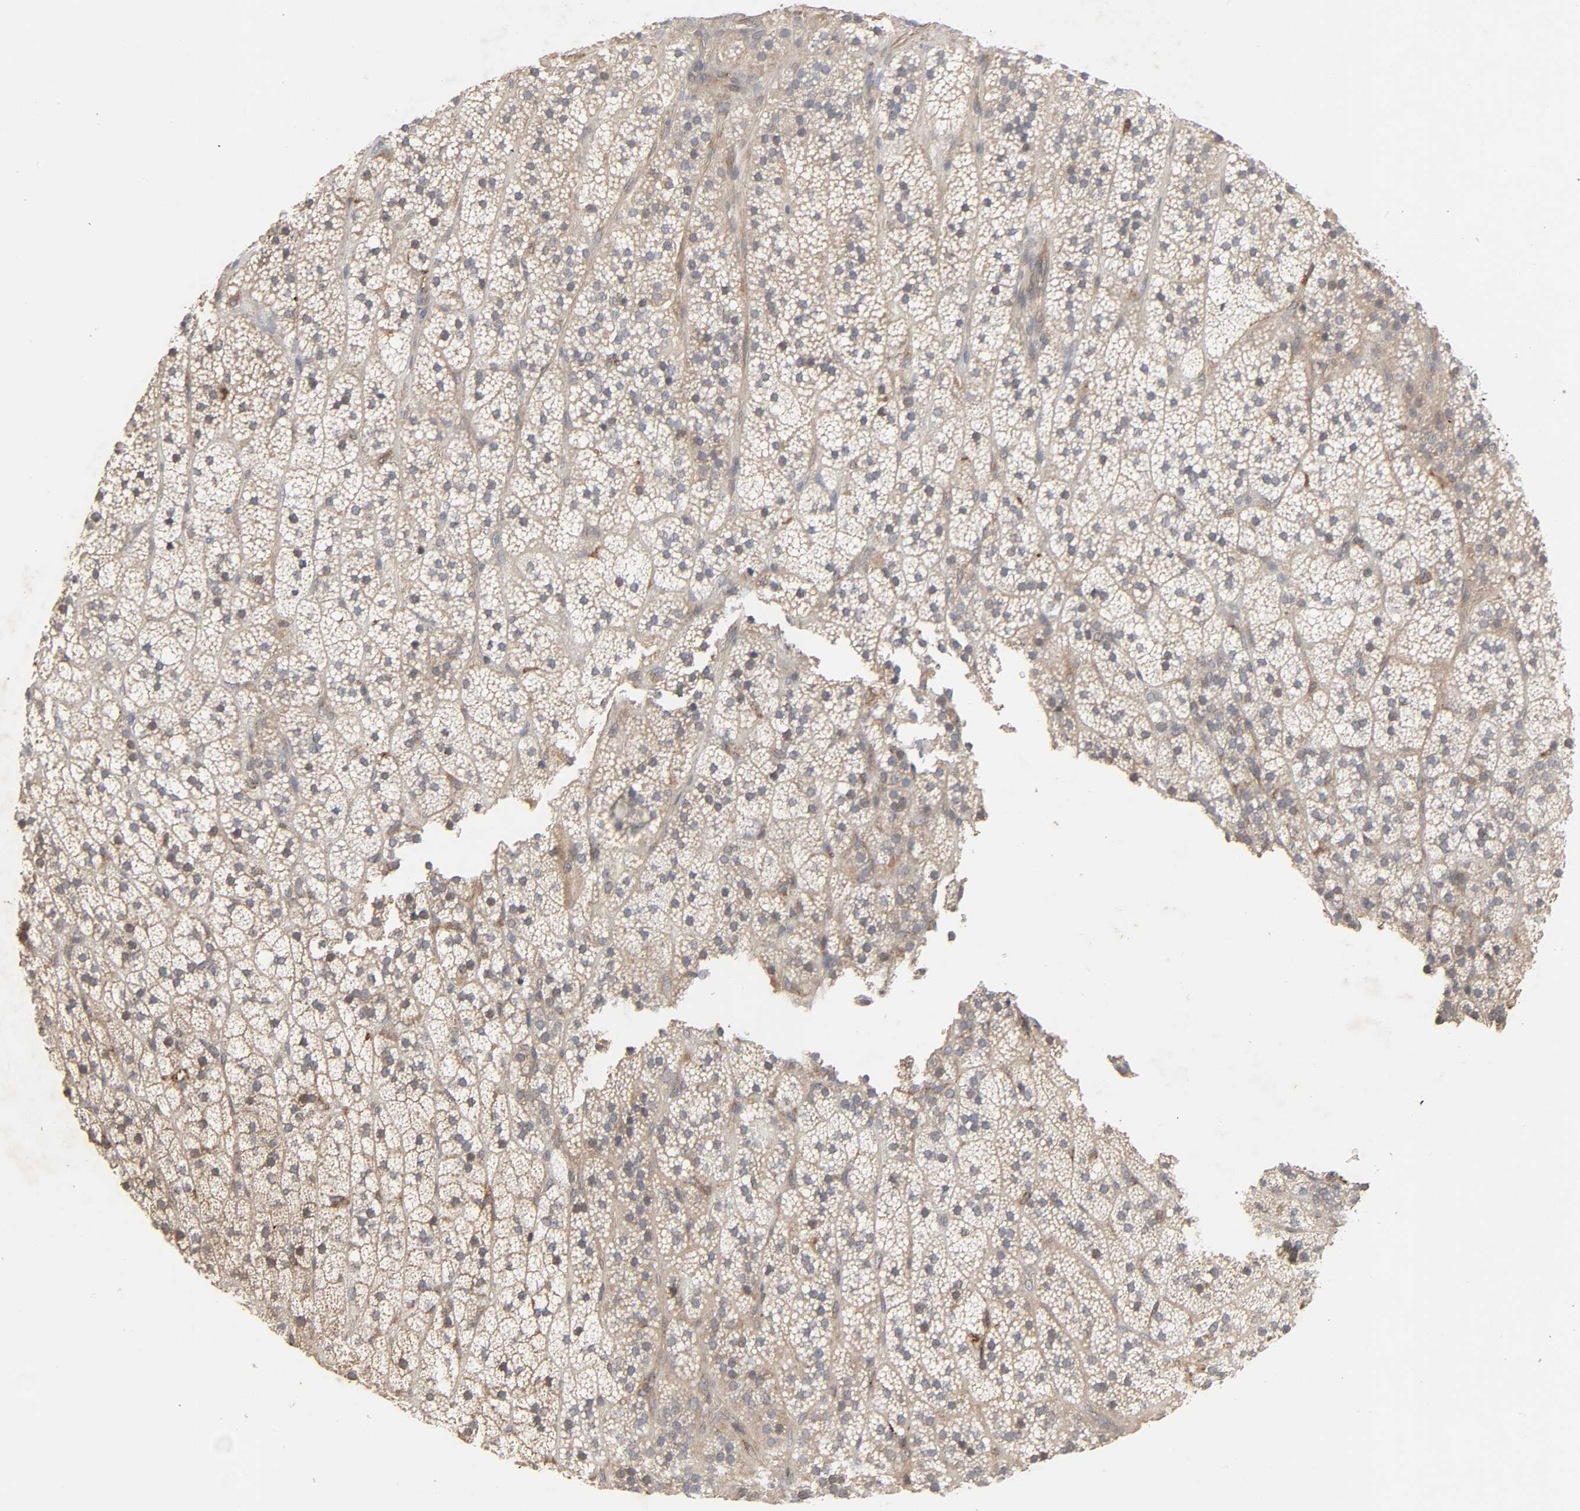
{"staining": {"intensity": "weak", "quantity": "25%-75%", "location": "cytoplasmic/membranous"}, "tissue": "adrenal gland", "cell_type": "Glandular cells", "image_type": "normal", "snomed": [{"axis": "morphology", "description": "Normal tissue, NOS"}, {"axis": "topography", "description": "Adrenal gland"}], "caption": "IHC (DAB (3,3'-diaminobenzidine)) staining of benign adrenal gland displays weak cytoplasmic/membranous protein expression in approximately 25%-75% of glandular cells.", "gene": "ADCY4", "patient": {"sex": "male", "age": 35}}